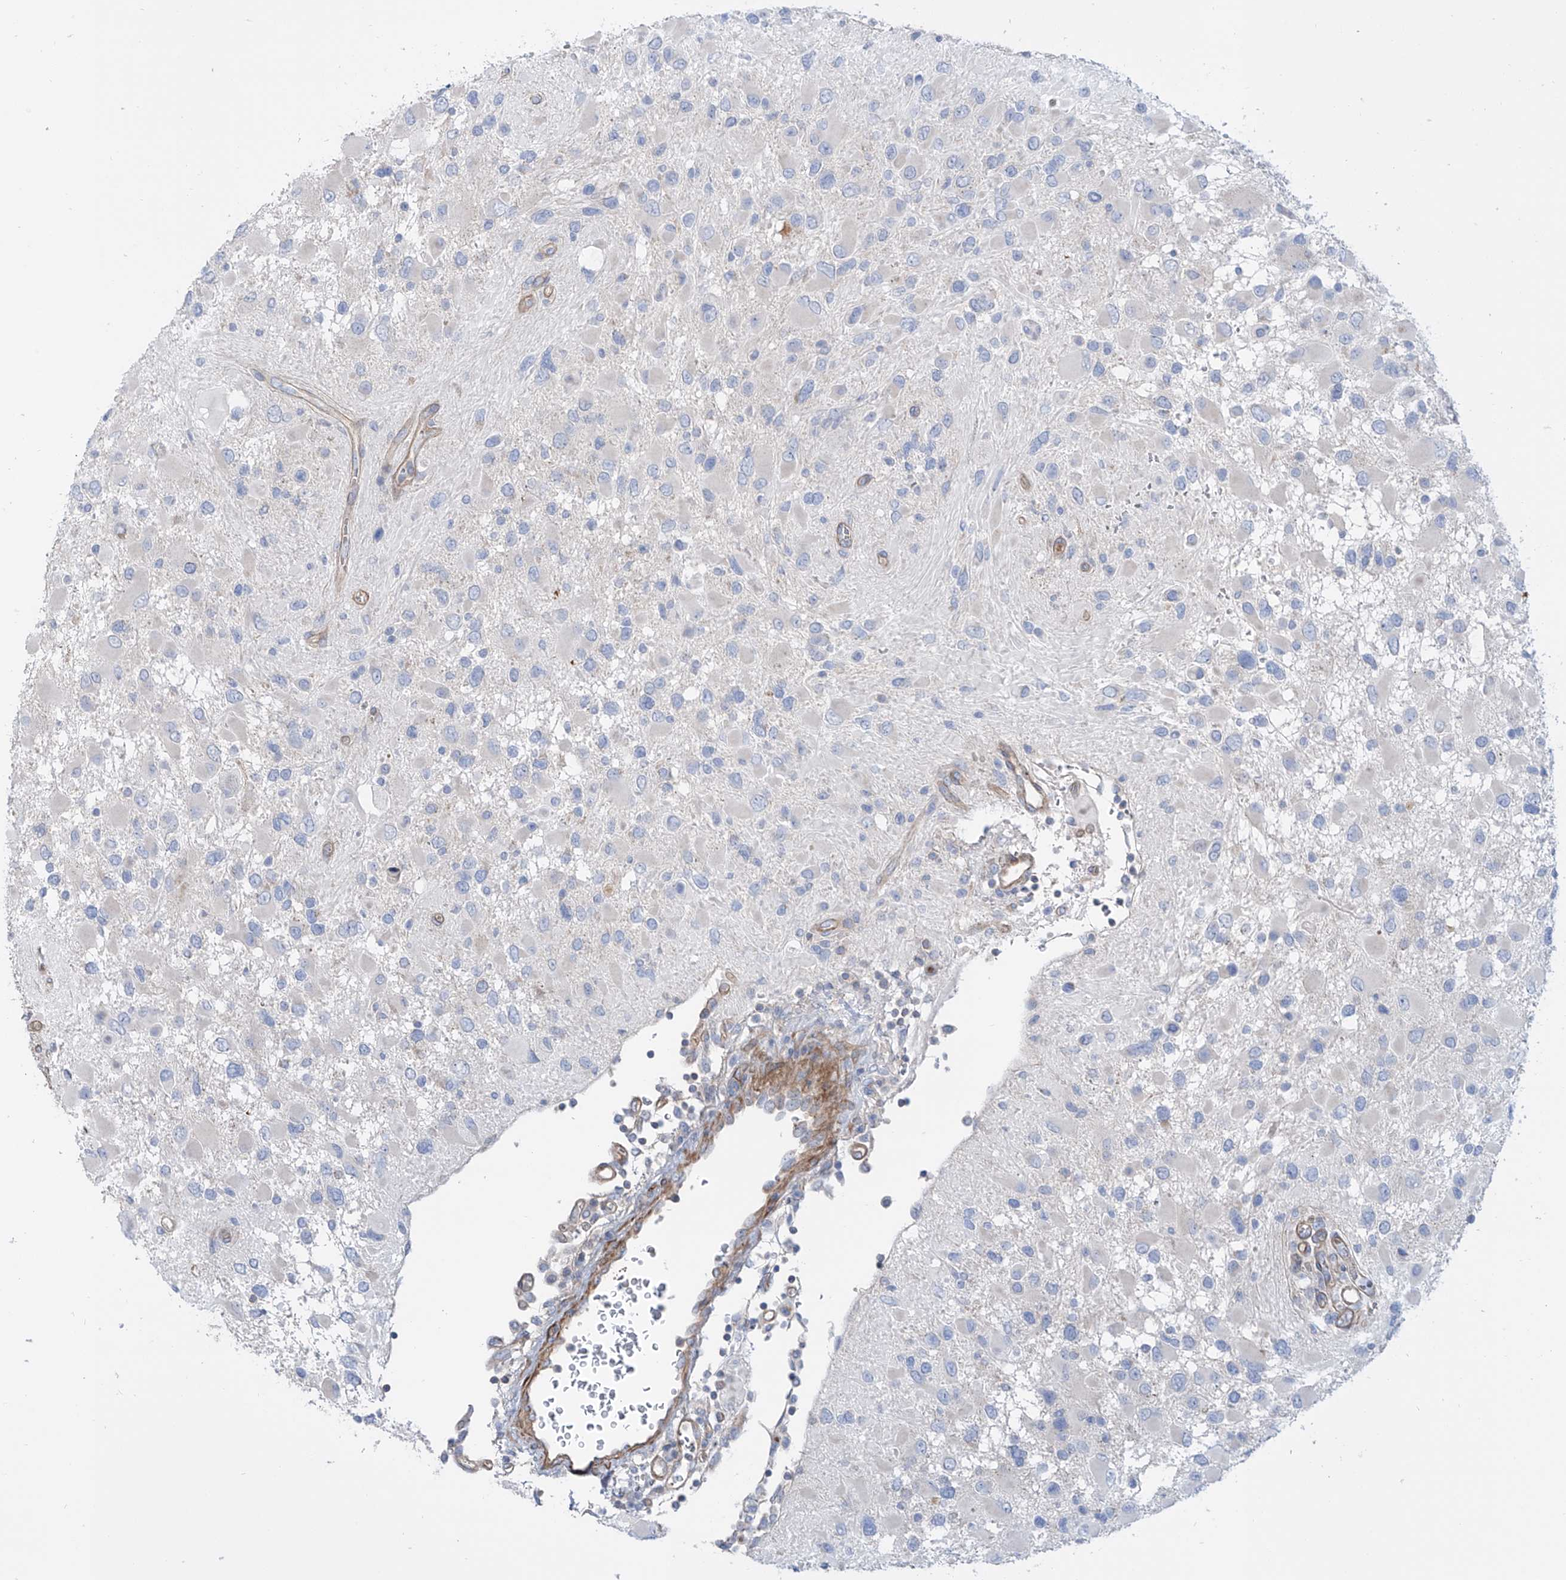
{"staining": {"intensity": "negative", "quantity": "none", "location": "none"}, "tissue": "glioma", "cell_type": "Tumor cells", "image_type": "cancer", "snomed": [{"axis": "morphology", "description": "Glioma, malignant, High grade"}, {"axis": "topography", "description": "Brain"}], "caption": "This photomicrograph is of malignant high-grade glioma stained with immunohistochemistry (IHC) to label a protein in brown with the nuclei are counter-stained blue. There is no expression in tumor cells.", "gene": "TMEM209", "patient": {"sex": "male", "age": 53}}